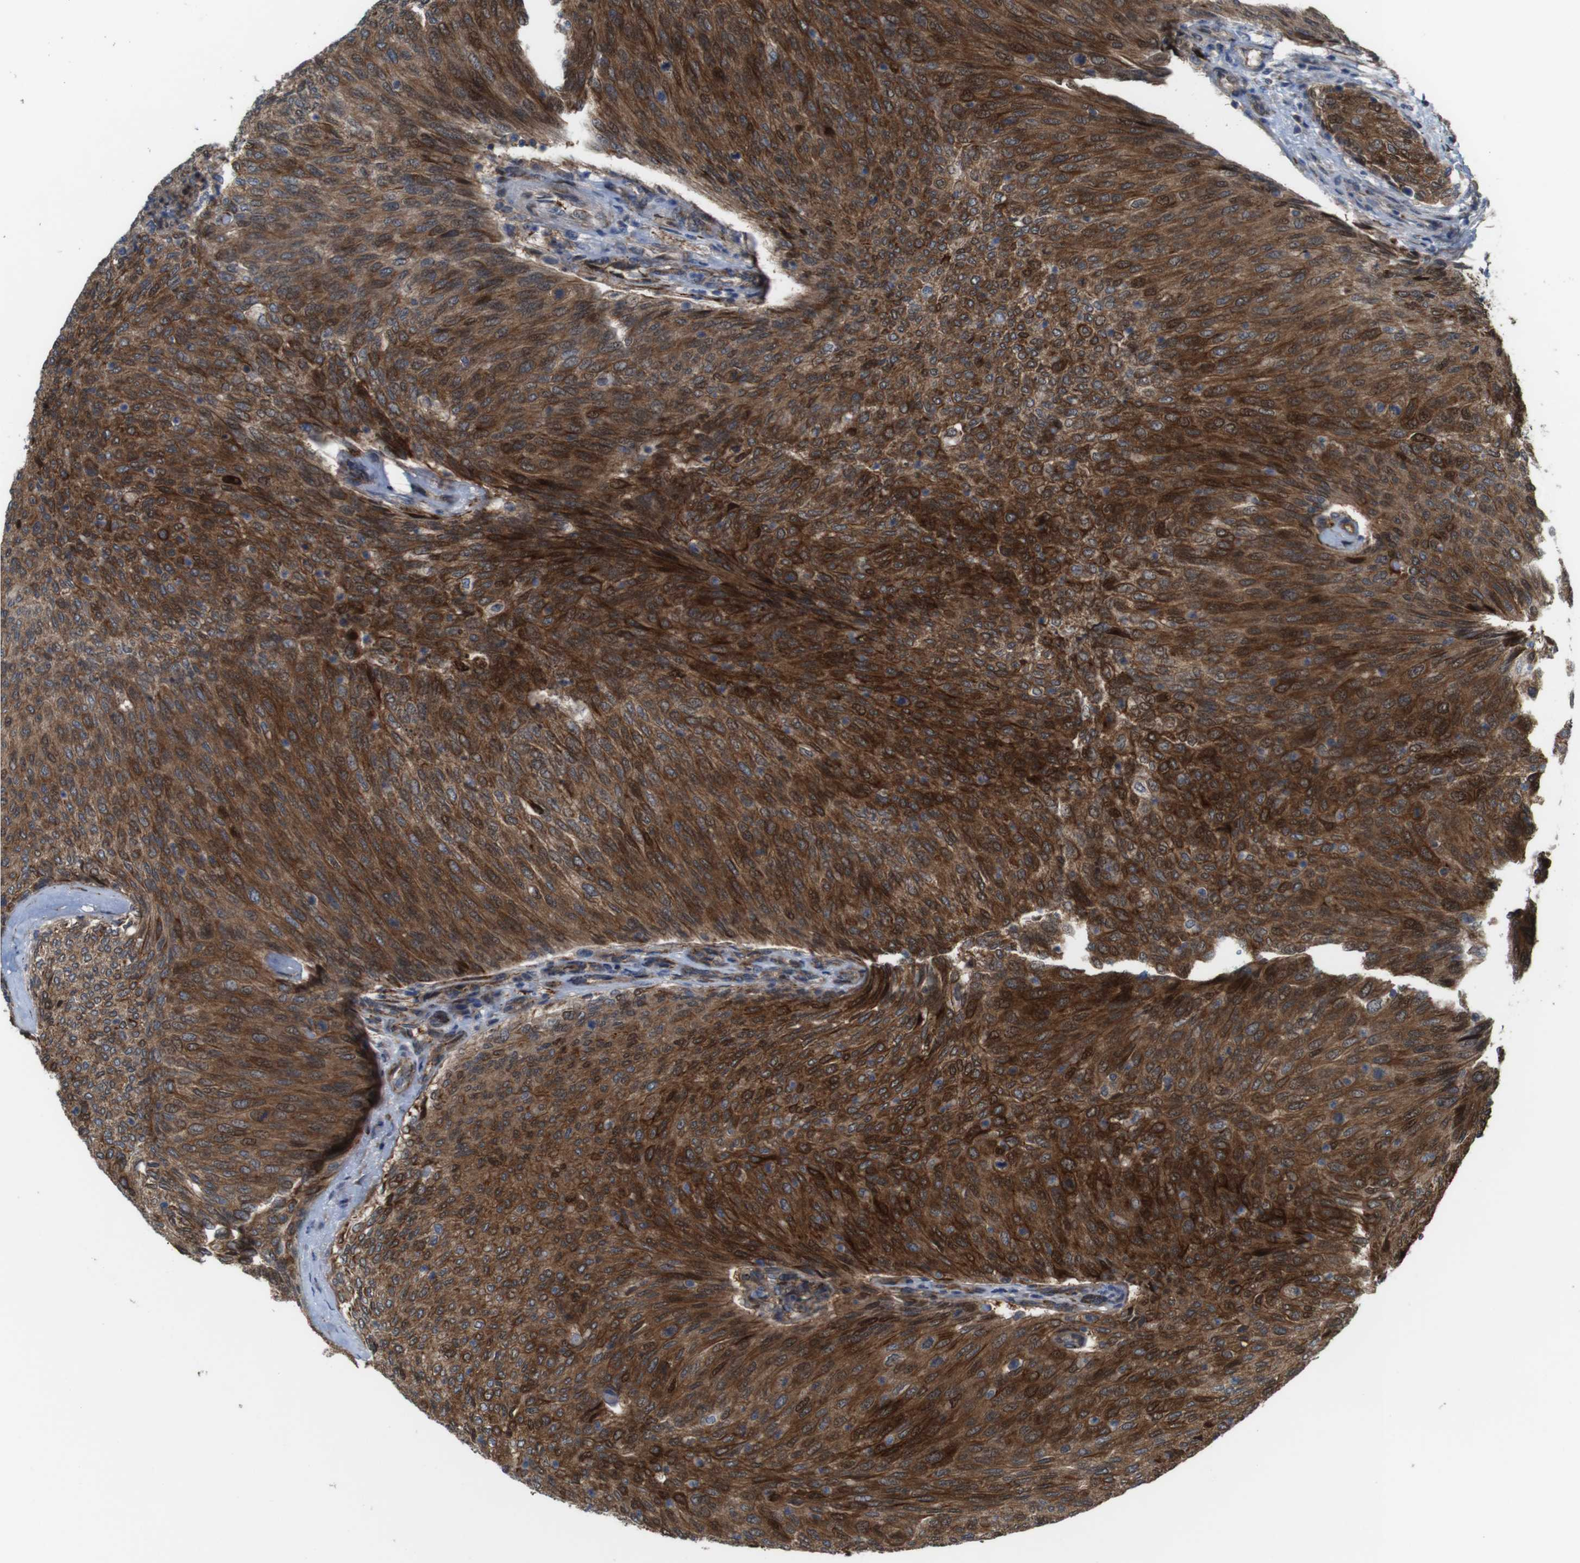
{"staining": {"intensity": "strong", "quantity": ">75%", "location": "cytoplasmic/membranous,nuclear"}, "tissue": "urothelial cancer", "cell_type": "Tumor cells", "image_type": "cancer", "snomed": [{"axis": "morphology", "description": "Urothelial carcinoma, Low grade"}, {"axis": "topography", "description": "Urinary bladder"}], "caption": "Urothelial carcinoma (low-grade) was stained to show a protein in brown. There is high levels of strong cytoplasmic/membranous and nuclear positivity in about >75% of tumor cells. (DAB IHC, brown staining for protein, blue staining for nuclei).", "gene": "PCOLCE2", "patient": {"sex": "female", "age": 79}}